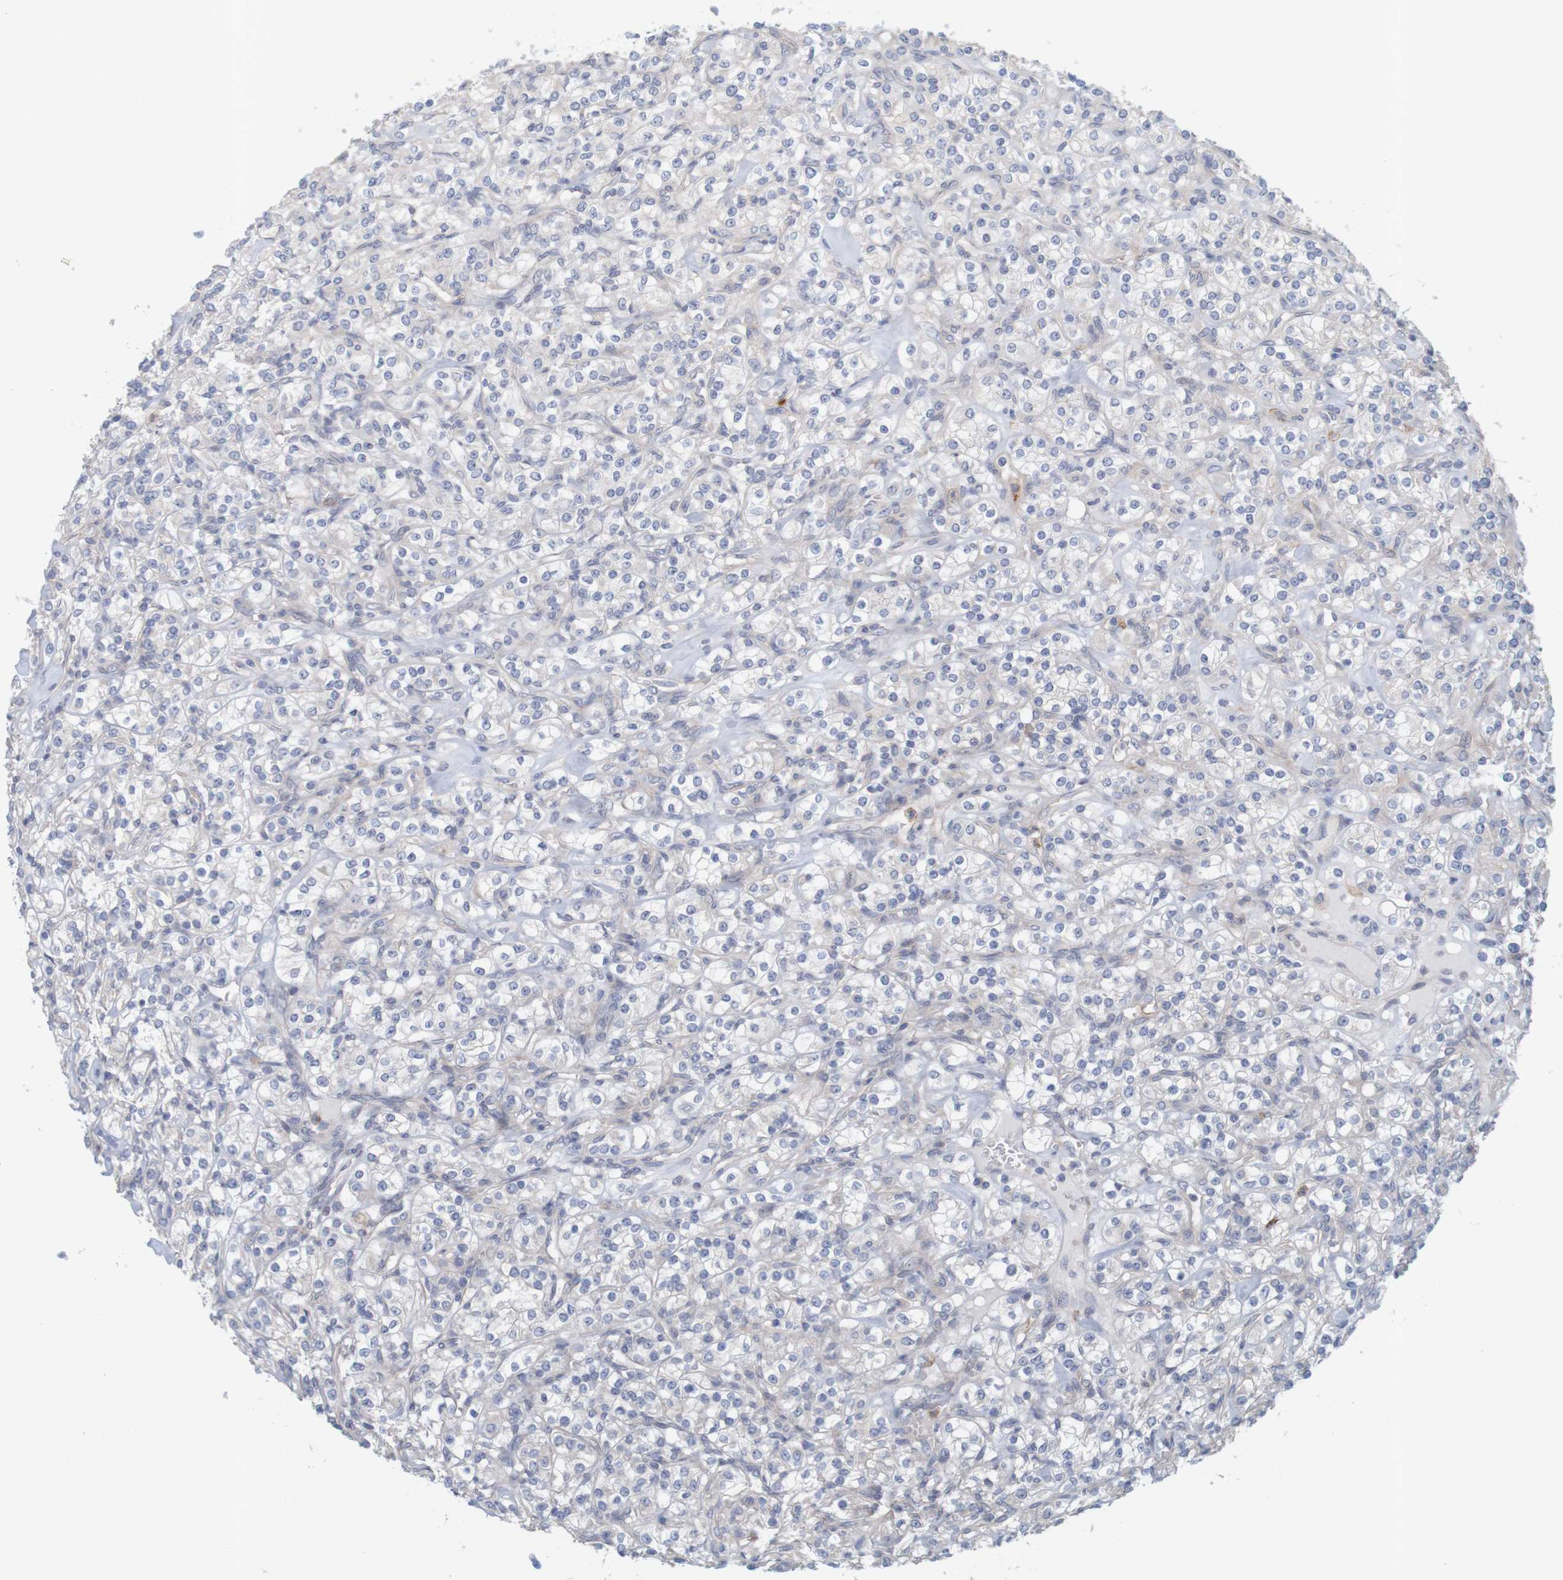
{"staining": {"intensity": "negative", "quantity": "none", "location": "none"}, "tissue": "renal cancer", "cell_type": "Tumor cells", "image_type": "cancer", "snomed": [{"axis": "morphology", "description": "Adenocarcinoma, NOS"}, {"axis": "topography", "description": "Kidney"}], "caption": "An immunohistochemistry photomicrograph of renal cancer is shown. There is no staining in tumor cells of renal cancer.", "gene": "KRT23", "patient": {"sex": "male", "age": 77}}